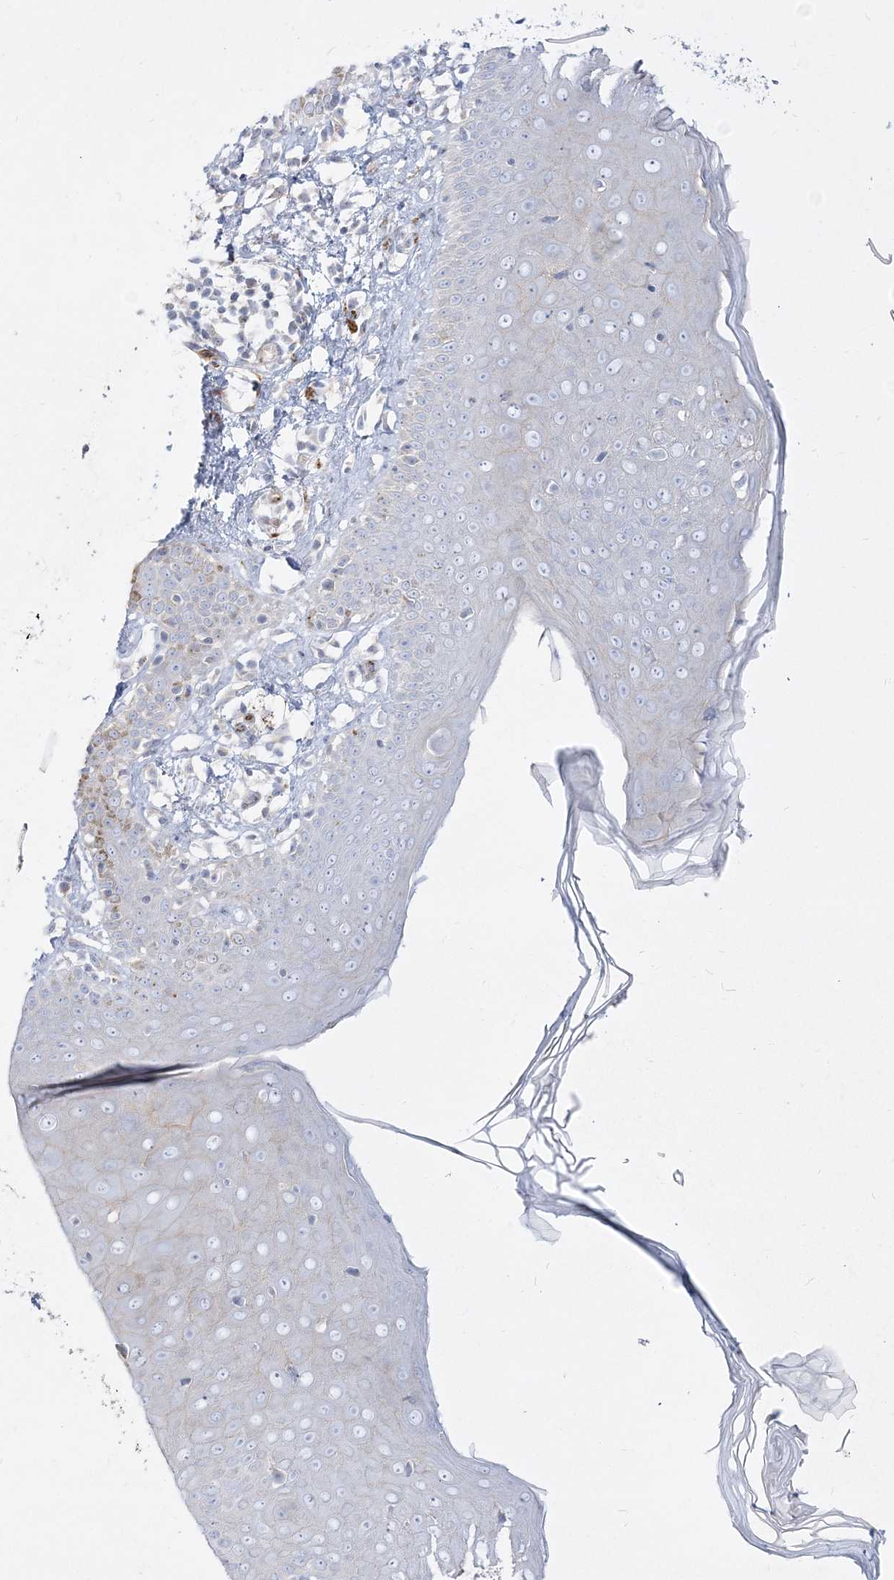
{"staining": {"intensity": "negative", "quantity": "none", "location": "none"}, "tissue": "skin", "cell_type": "Fibroblasts", "image_type": "normal", "snomed": [{"axis": "morphology", "description": "Normal tissue, NOS"}, {"axis": "topography", "description": "Skin"}], "caption": "Immunohistochemical staining of normal skin exhibits no significant positivity in fibroblasts. The staining is performed using DAB brown chromogen with nuclei counter-stained in using hematoxylin.", "gene": "GPAT2", "patient": {"sex": "male", "age": 52}}